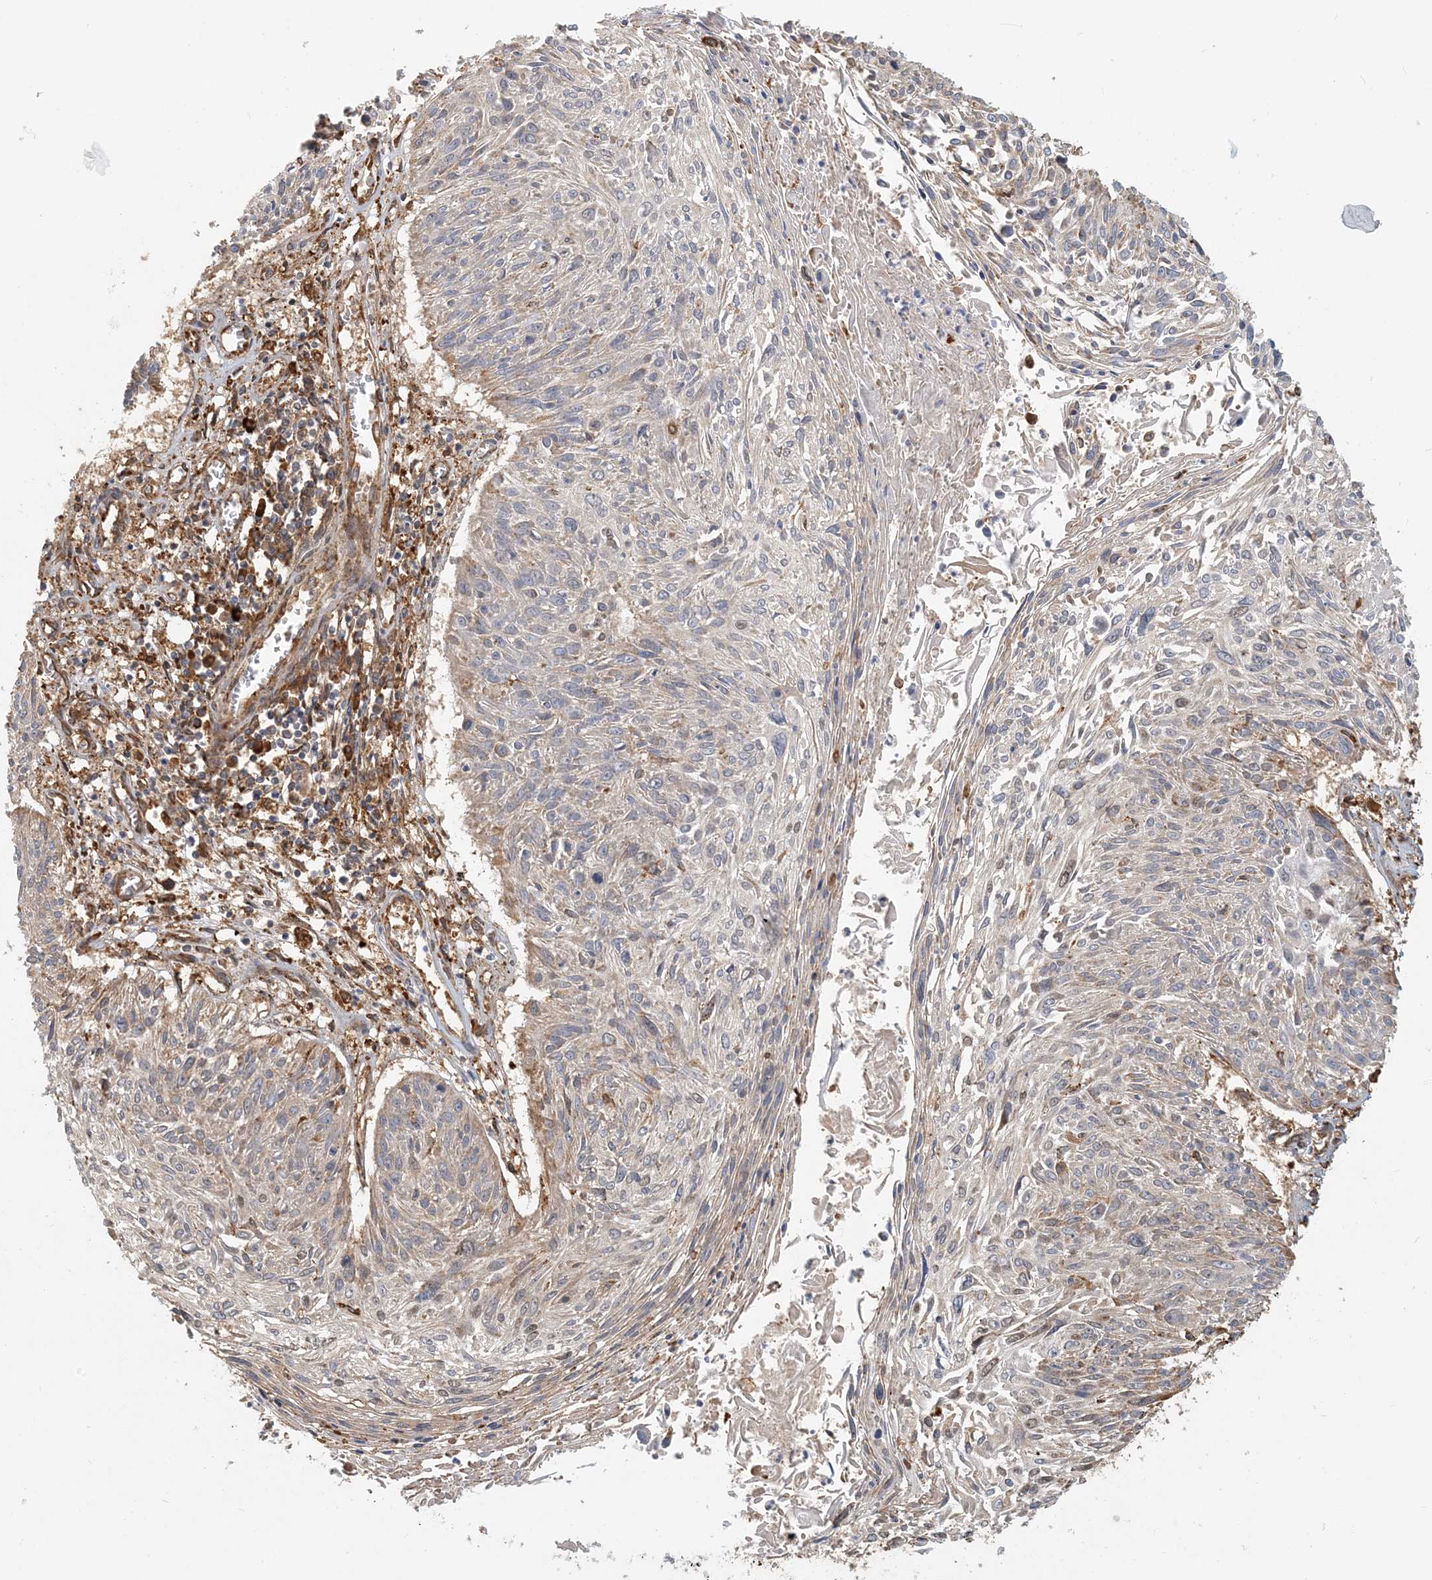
{"staining": {"intensity": "weak", "quantity": "<25%", "location": "cytoplasmic/membranous"}, "tissue": "cervical cancer", "cell_type": "Tumor cells", "image_type": "cancer", "snomed": [{"axis": "morphology", "description": "Squamous cell carcinoma, NOS"}, {"axis": "topography", "description": "Cervix"}], "caption": "Protein analysis of cervical cancer displays no significant expression in tumor cells. Nuclei are stained in blue.", "gene": "HNMT", "patient": {"sex": "female", "age": 51}}